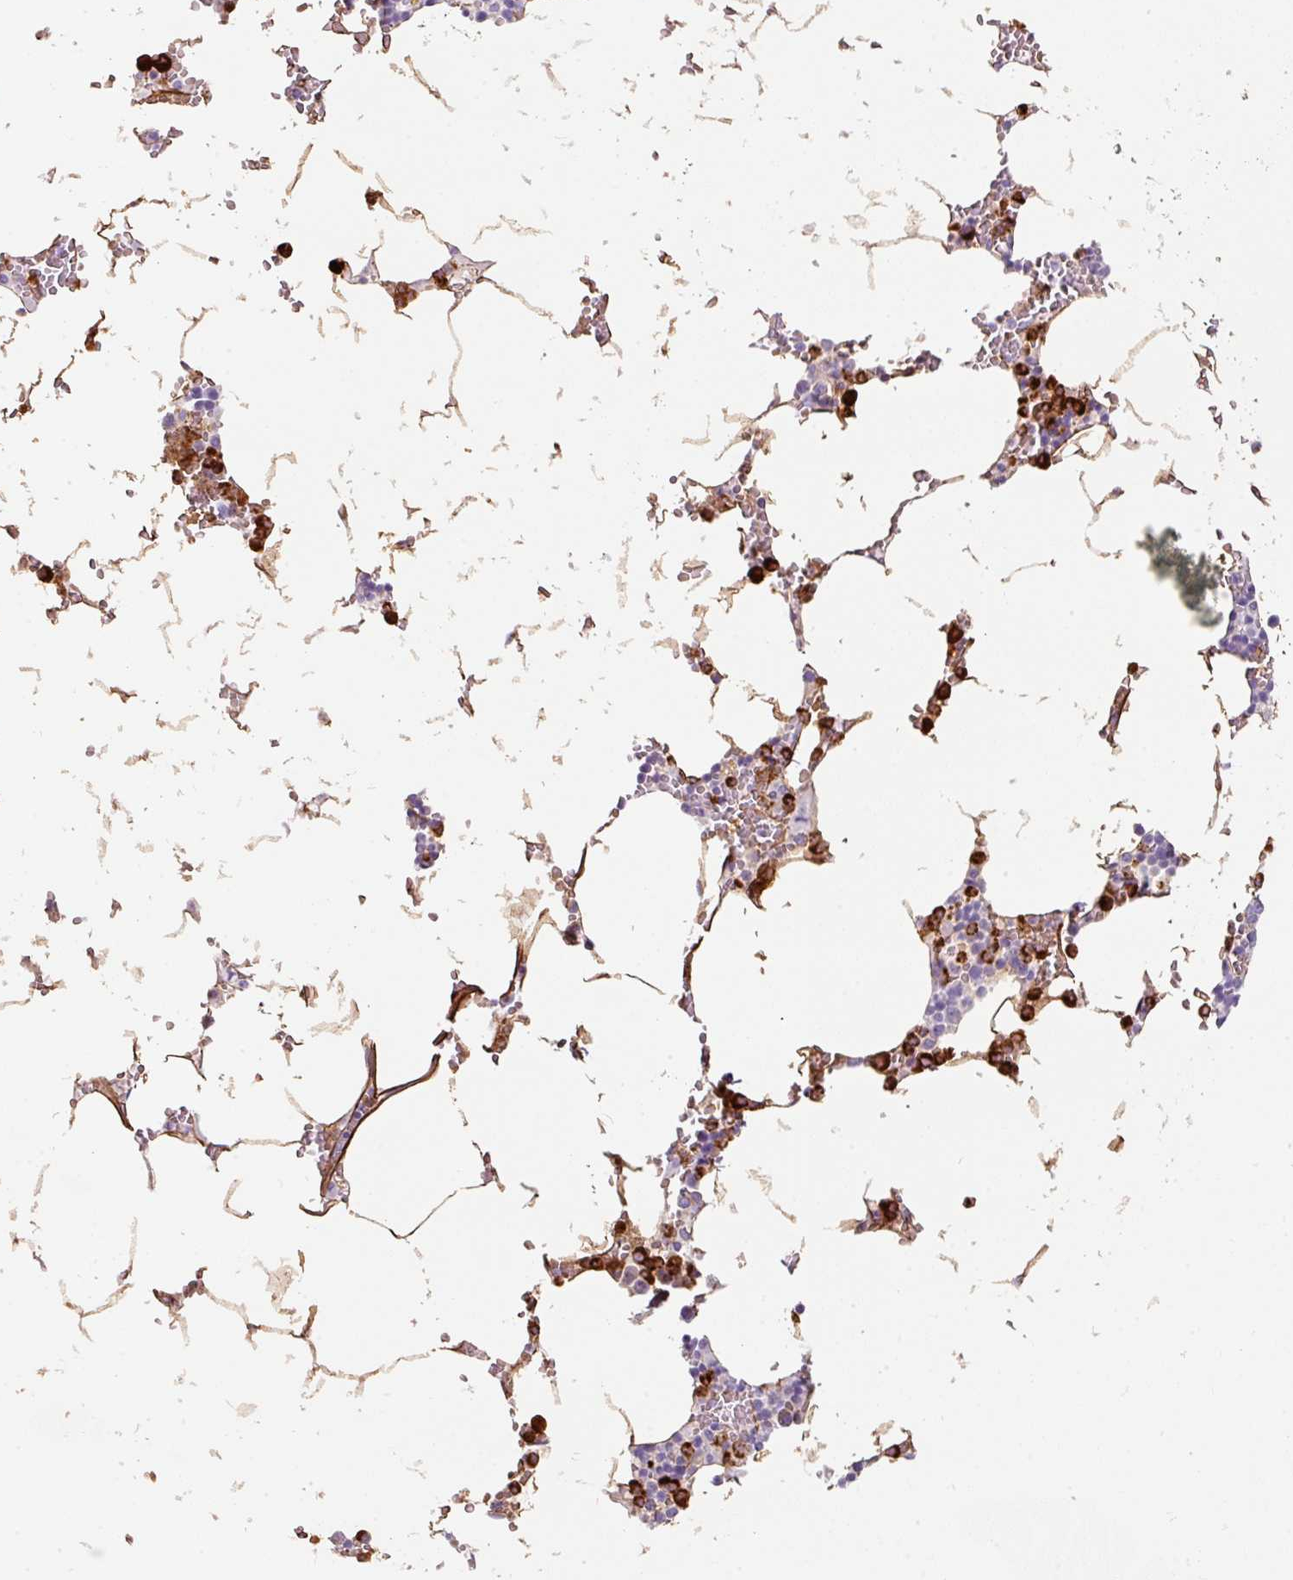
{"staining": {"intensity": "strong", "quantity": "25%-75%", "location": "cytoplasmic/membranous"}, "tissue": "bone marrow", "cell_type": "Hematopoietic cells", "image_type": "normal", "snomed": [{"axis": "morphology", "description": "Normal tissue, NOS"}, {"axis": "topography", "description": "Bone marrow"}], "caption": "Bone marrow stained with DAB (3,3'-diaminobenzidine) IHC displays high levels of strong cytoplasmic/membranous positivity in approximately 25%-75% of hematopoietic cells.", "gene": "LOXL4", "patient": {"sex": "male", "age": 70}}